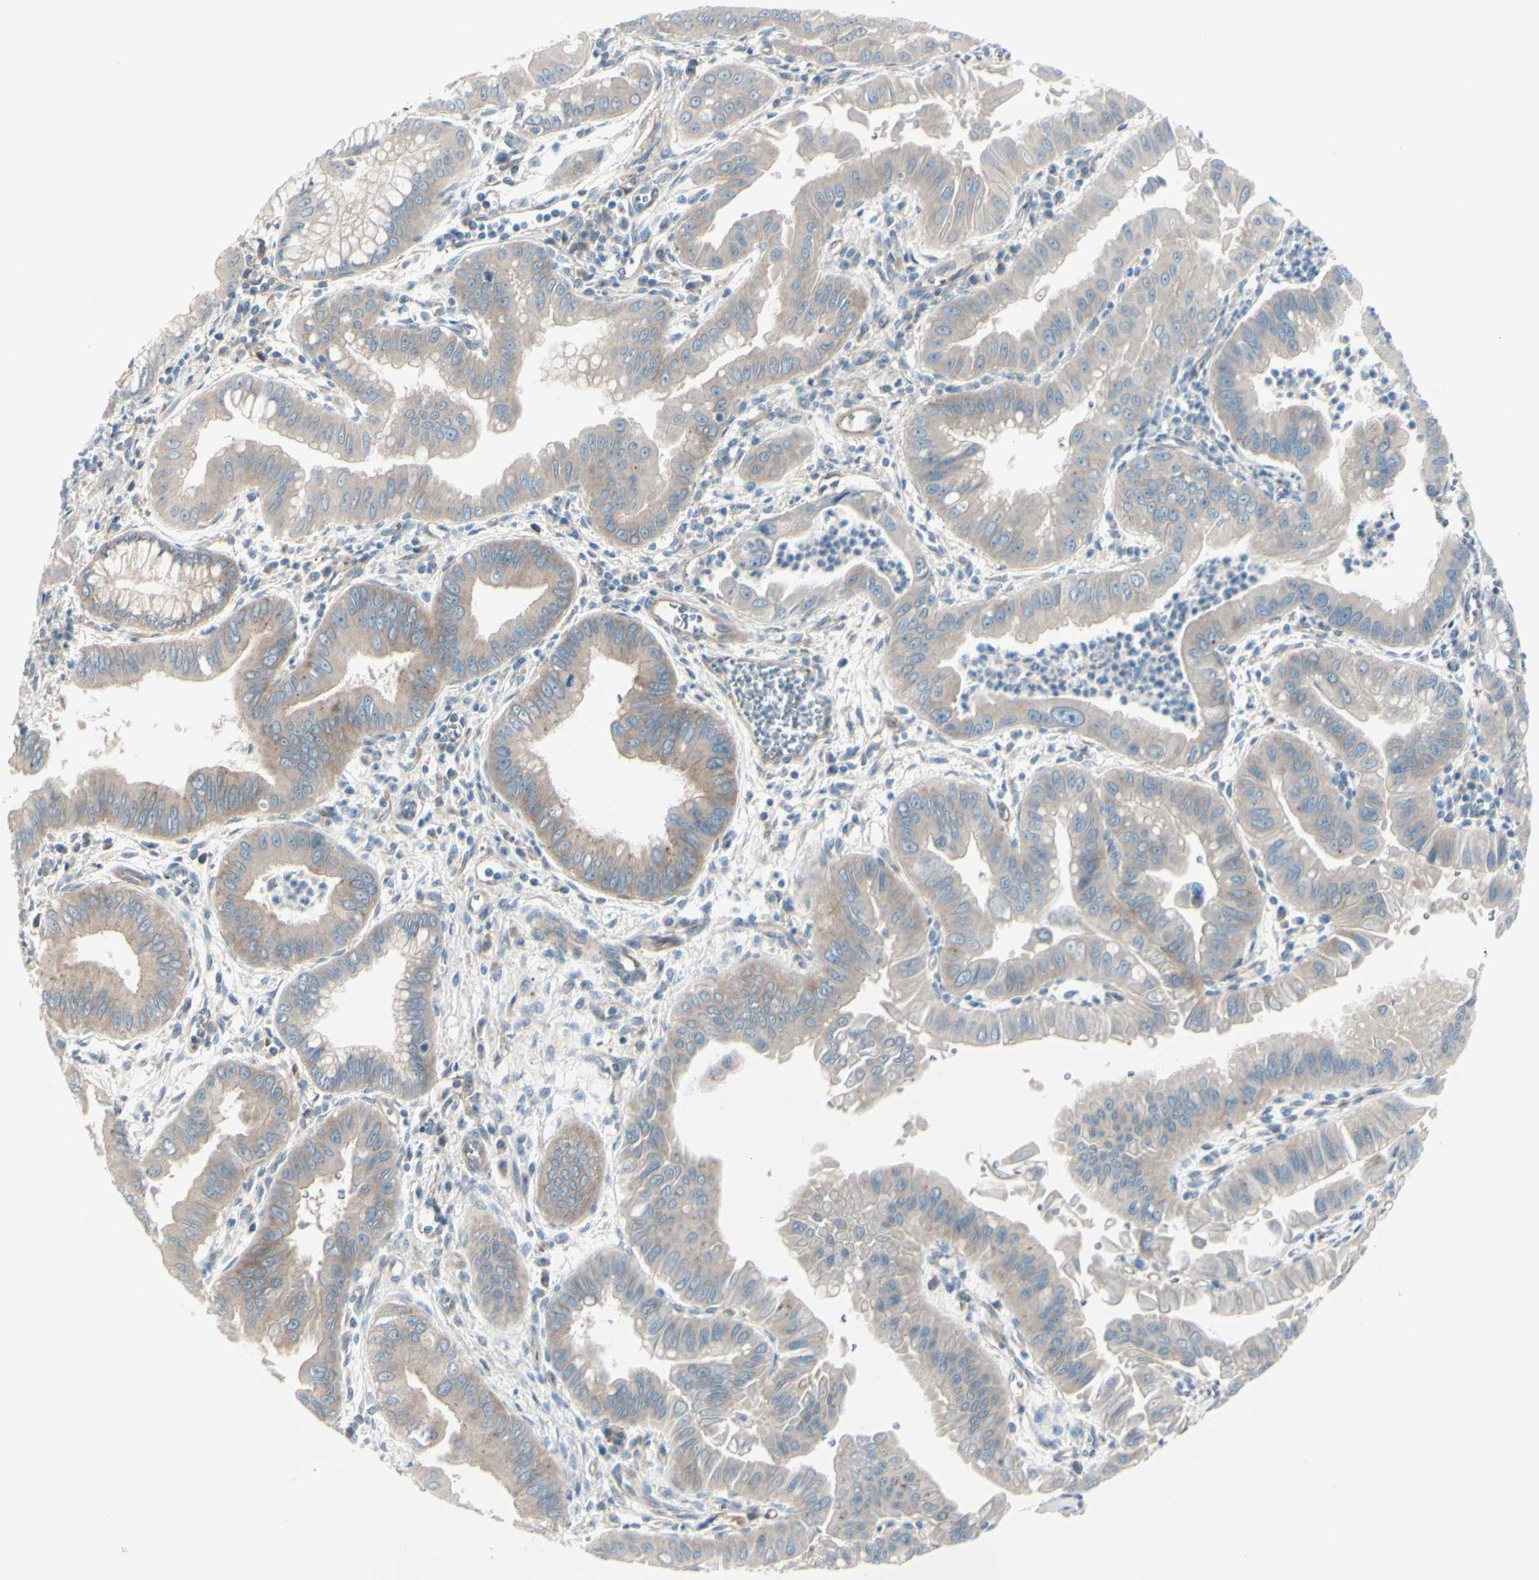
{"staining": {"intensity": "weak", "quantity": ">75%", "location": "cytoplasmic/membranous"}, "tissue": "pancreatic cancer", "cell_type": "Tumor cells", "image_type": "cancer", "snomed": [{"axis": "morphology", "description": "Normal tissue, NOS"}, {"axis": "topography", "description": "Lymph node"}], "caption": "DAB (3,3'-diaminobenzidine) immunohistochemical staining of human pancreatic cancer demonstrates weak cytoplasmic/membranous protein staining in approximately >75% of tumor cells.", "gene": "PCDHGA2", "patient": {"sex": "male", "age": 50}}